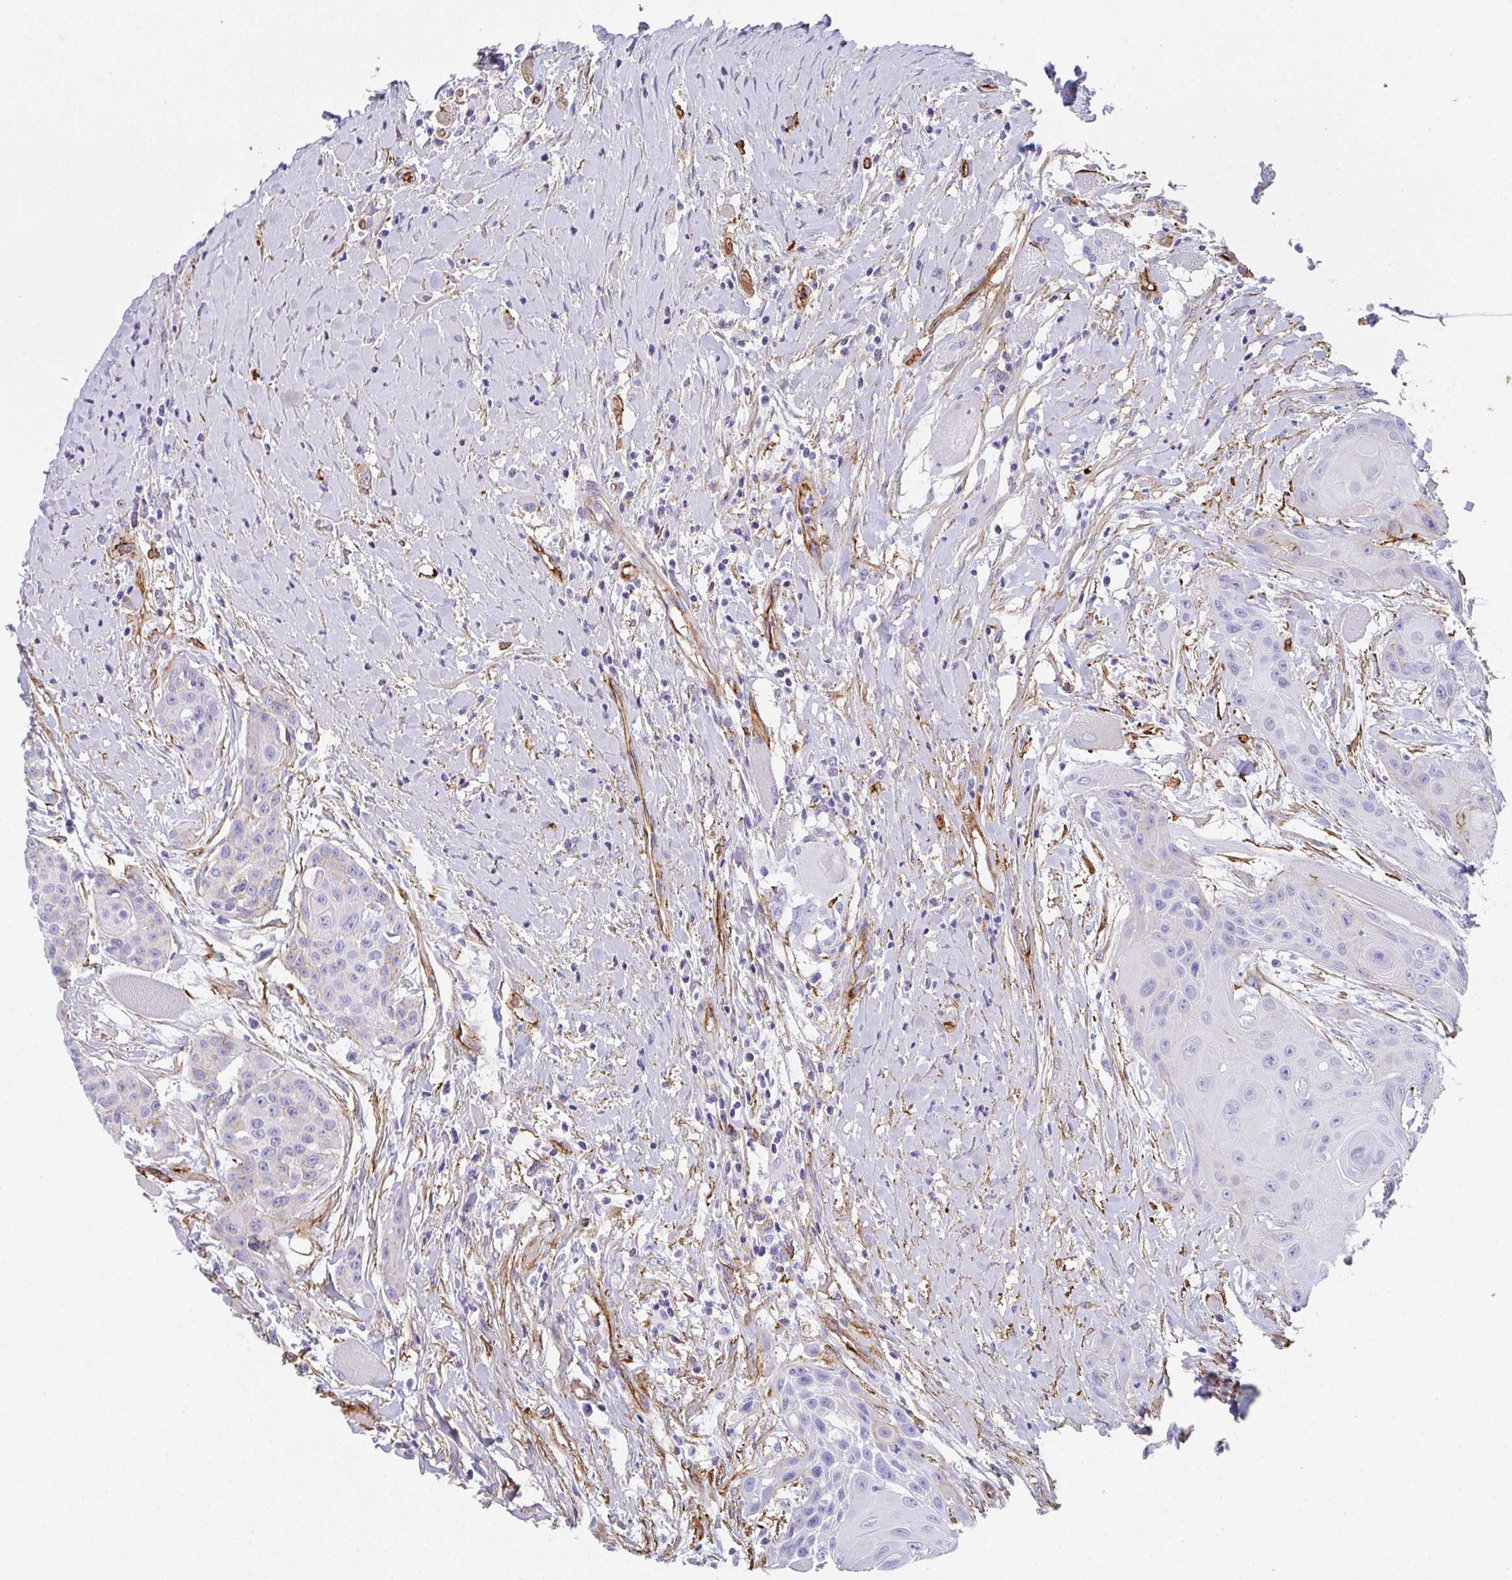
{"staining": {"intensity": "moderate", "quantity": "<25%", "location": "cytoplasmic/membranous"}, "tissue": "head and neck cancer", "cell_type": "Tumor cells", "image_type": "cancer", "snomed": [{"axis": "morphology", "description": "Squamous cell carcinoma, NOS"}, {"axis": "topography", "description": "Head-Neck"}], "caption": "A micrograph of head and neck squamous cell carcinoma stained for a protein exhibits moderate cytoplasmic/membranous brown staining in tumor cells. Immunohistochemistry (ihc) stains the protein in brown and the nuclei are stained blue.", "gene": "DBN1", "patient": {"sex": "female", "age": 73}}